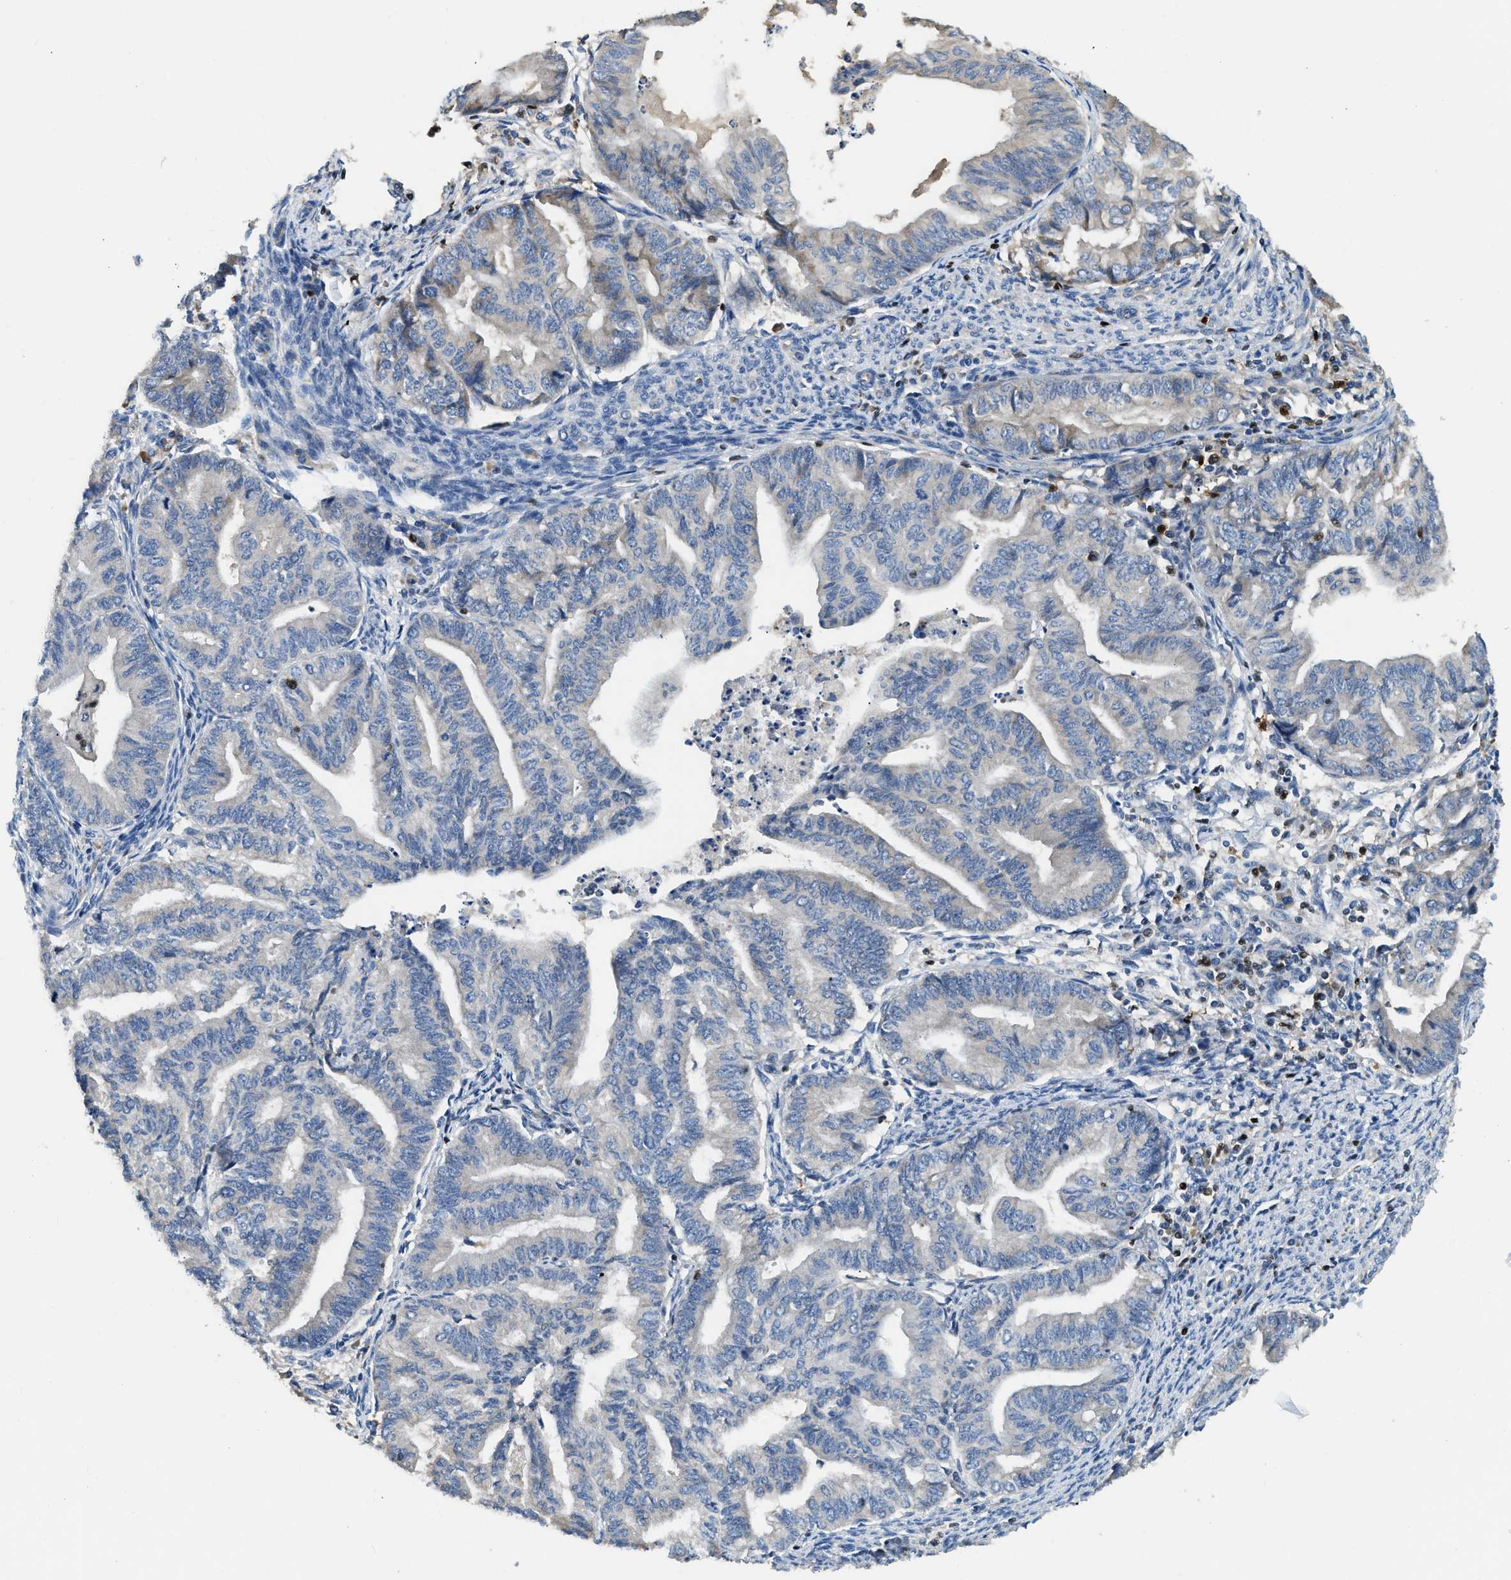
{"staining": {"intensity": "negative", "quantity": "none", "location": "none"}, "tissue": "endometrial cancer", "cell_type": "Tumor cells", "image_type": "cancer", "snomed": [{"axis": "morphology", "description": "Adenocarcinoma, NOS"}, {"axis": "topography", "description": "Endometrium"}], "caption": "Immunohistochemistry (IHC) of human endometrial cancer (adenocarcinoma) exhibits no expression in tumor cells. The staining is performed using DAB brown chromogen with nuclei counter-stained in using hematoxylin.", "gene": "TOX", "patient": {"sex": "female", "age": 79}}